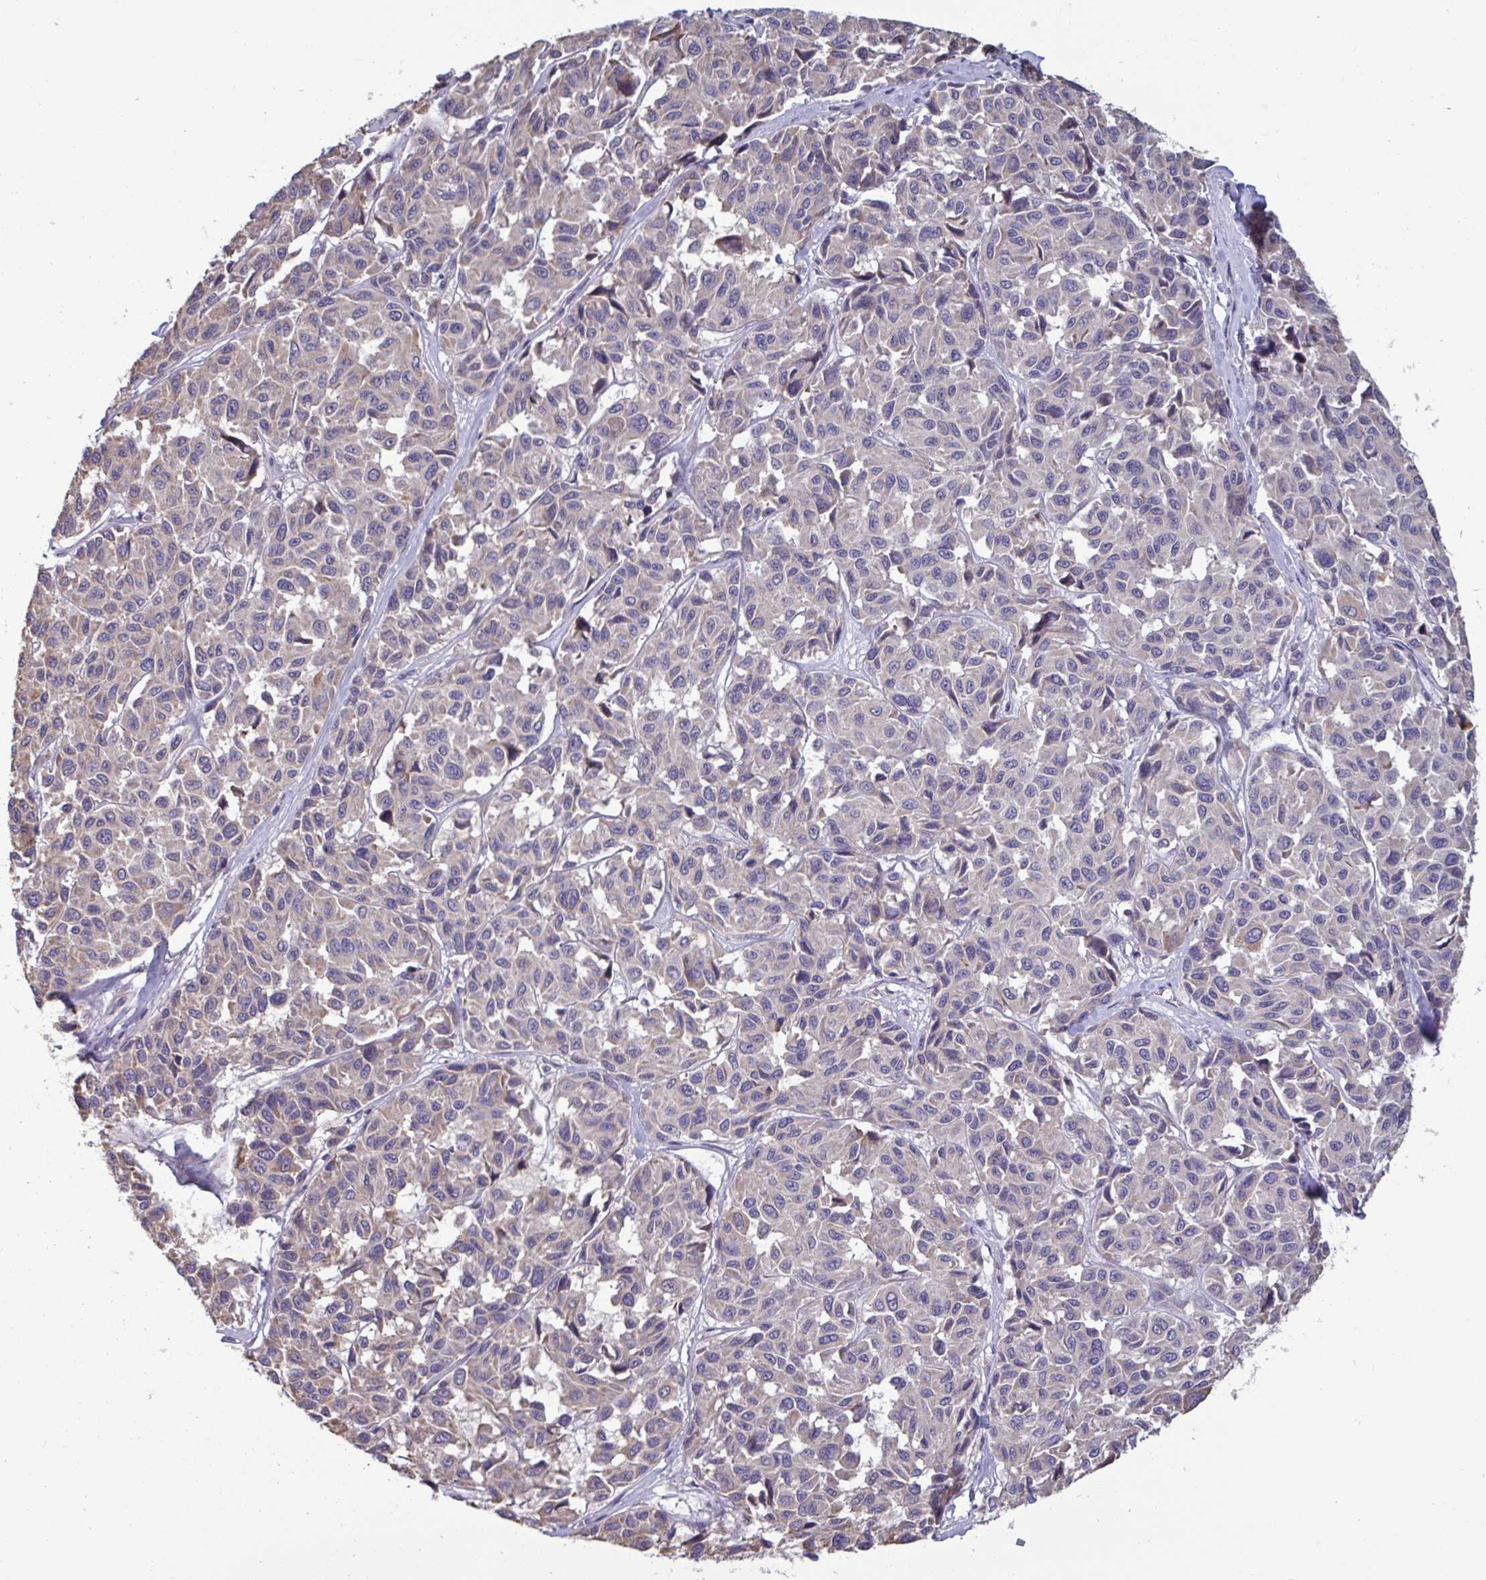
{"staining": {"intensity": "negative", "quantity": "none", "location": "none"}, "tissue": "melanoma", "cell_type": "Tumor cells", "image_type": "cancer", "snomed": [{"axis": "morphology", "description": "Malignant melanoma, NOS"}, {"axis": "topography", "description": "Skin"}], "caption": "The micrograph exhibits no staining of tumor cells in malignant melanoma. (DAB IHC with hematoxylin counter stain).", "gene": "CD1E", "patient": {"sex": "female", "age": 66}}